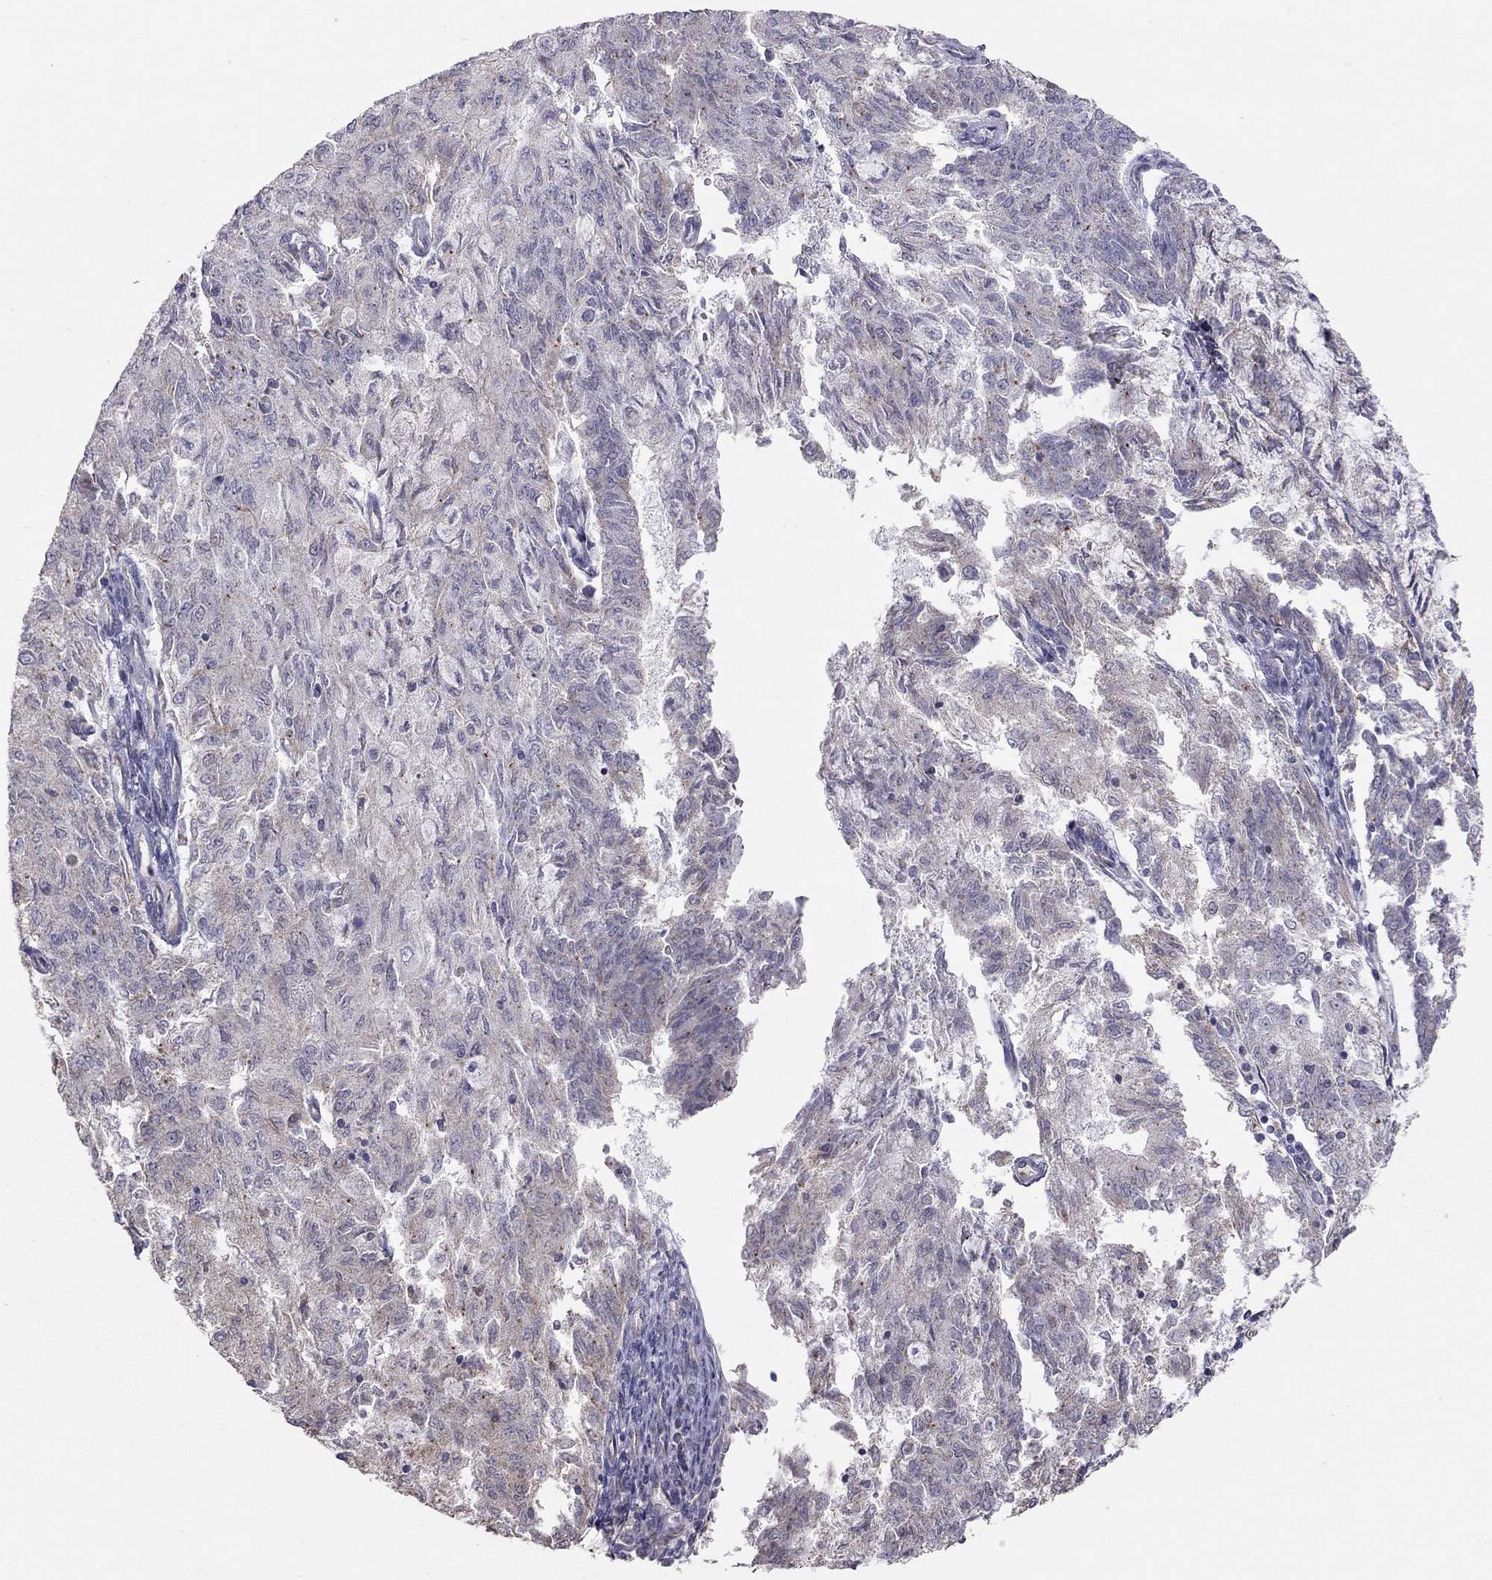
{"staining": {"intensity": "negative", "quantity": "none", "location": "none"}, "tissue": "endometrial cancer", "cell_type": "Tumor cells", "image_type": "cancer", "snomed": [{"axis": "morphology", "description": "Adenocarcinoma, NOS"}, {"axis": "topography", "description": "Endometrium"}], "caption": "Image shows no protein expression in tumor cells of adenocarcinoma (endometrial) tissue.", "gene": "LRIT3", "patient": {"sex": "female", "age": 82}}